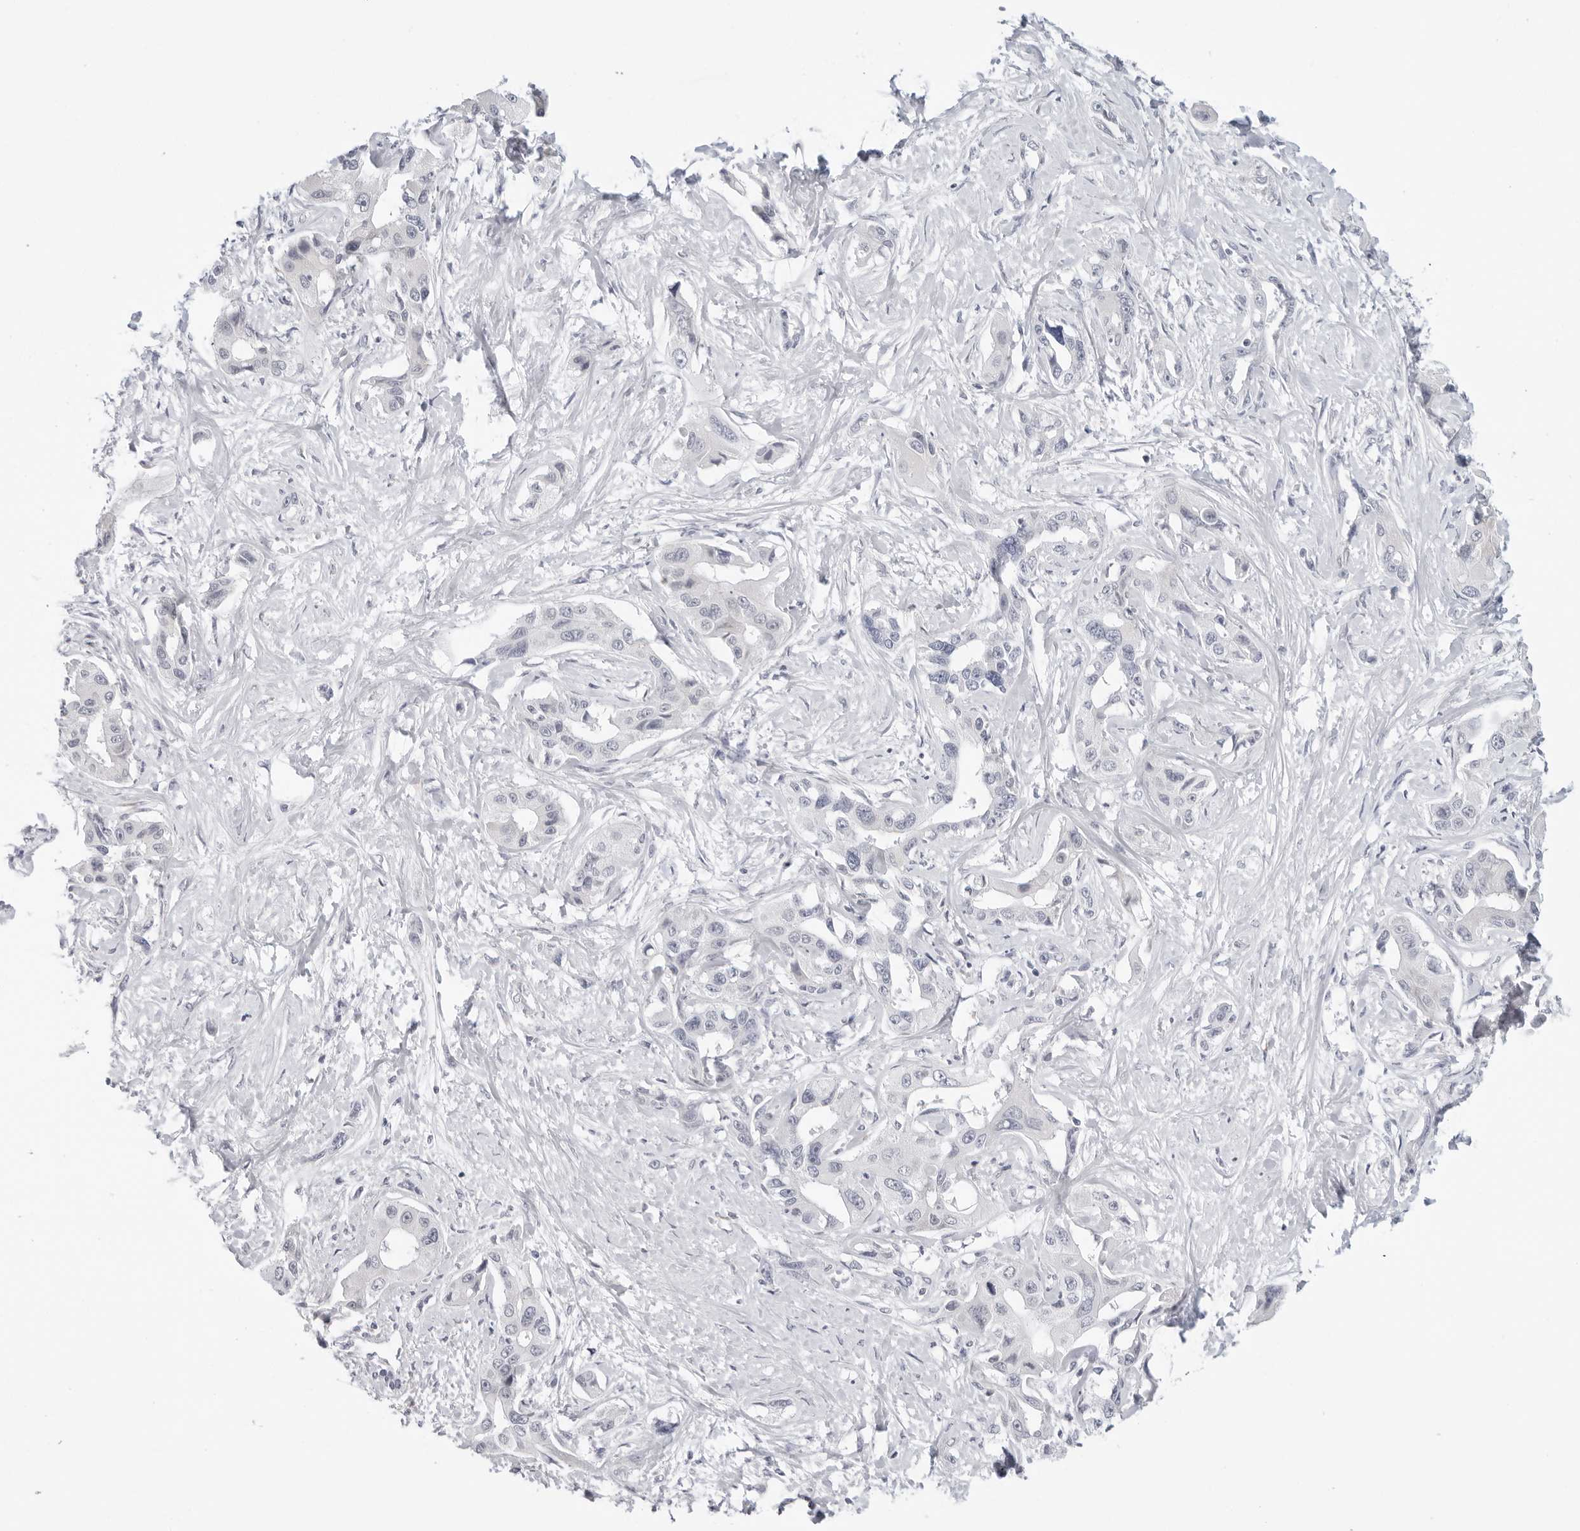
{"staining": {"intensity": "negative", "quantity": "none", "location": "none"}, "tissue": "liver cancer", "cell_type": "Tumor cells", "image_type": "cancer", "snomed": [{"axis": "morphology", "description": "Cholangiocarcinoma"}, {"axis": "topography", "description": "Liver"}], "caption": "Tumor cells are negative for protein expression in human liver cancer (cholangiocarcinoma).", "gene": "EDN2", "patient": {"sex": "male", "age": 59}}